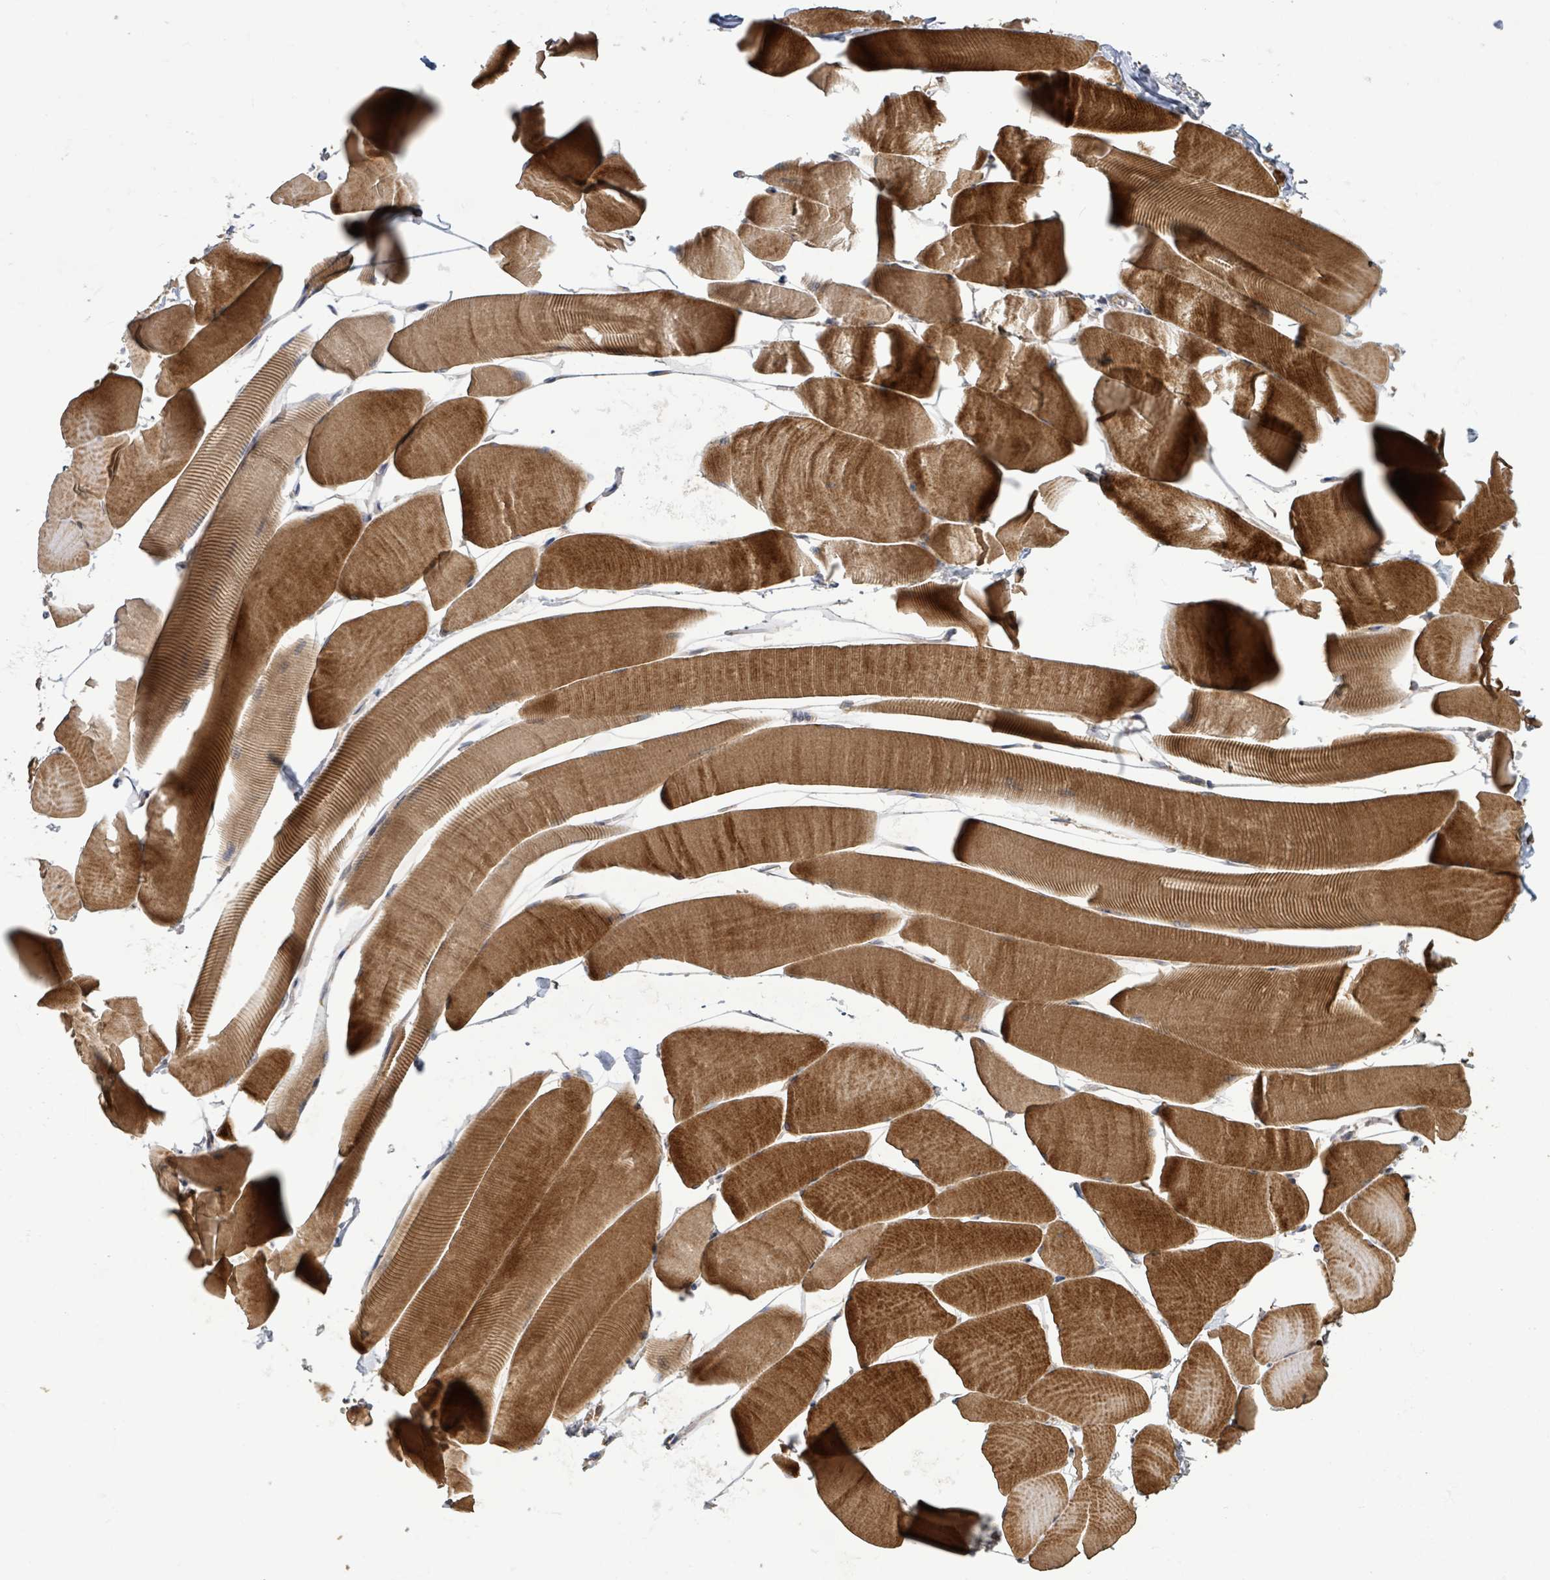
{"staining": {"intensity": "strong", "quantity": ">75%", "location": "cytoplasmic/membranous"}, "tissue": "skeletal muscle", "cell_type": "Myocytes", "image_type": "normal", "snomed": [{"axis": "morphology", "description": "Normal tissue, NOS"}, {"axis": "topography", "description": "Skeletal muscle"}], "caption": "Protein staining of unremarkable skeletal muscle exhibits strong cytoplasmic/membranous expression in approximately >75% of myocytes.", "gene": "STARD4", "patient": {"sex": "male", "age": 25}}